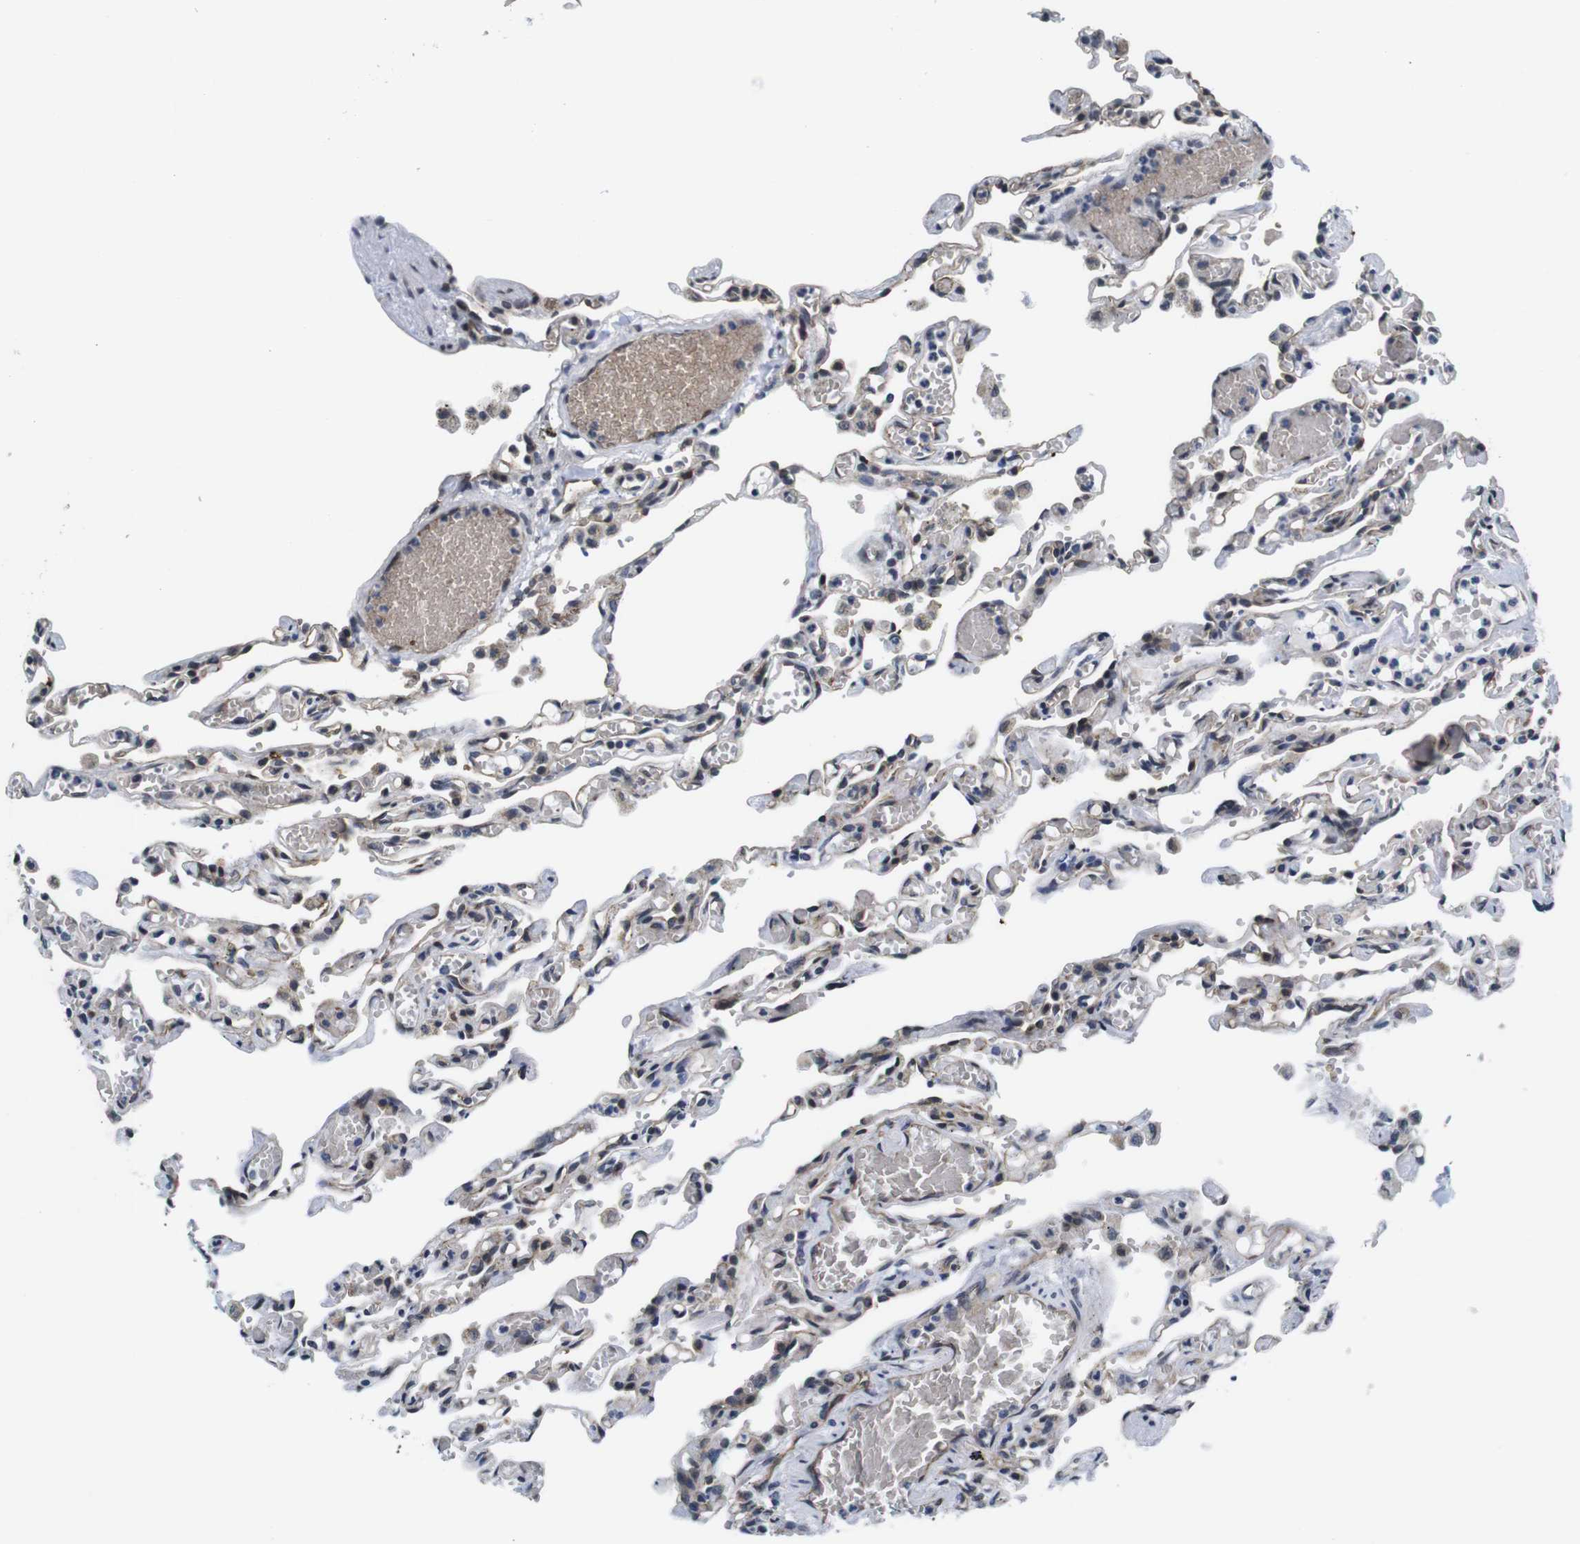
{"staining": {"intensity": "weak", "quantity": "25%-75%", "location": "cytoplasmic/membranous"}, "tissue": "lung", "cell_type": "Alveolar cells", "image_type": "normal", "snomed": [{"axis": "morphology", "description": "Normal tissue, NOS"}, {"axis": "topography", "description": "Lung"}], "caption": "The image displays immunohistochemical staining of benign lung. There is weak cytoplasmic/membranous staining is present in approximately 25%-75% of alveolar cells.", "gene": "SOCS3", "patient": {"sex": "male", "age": 21}}